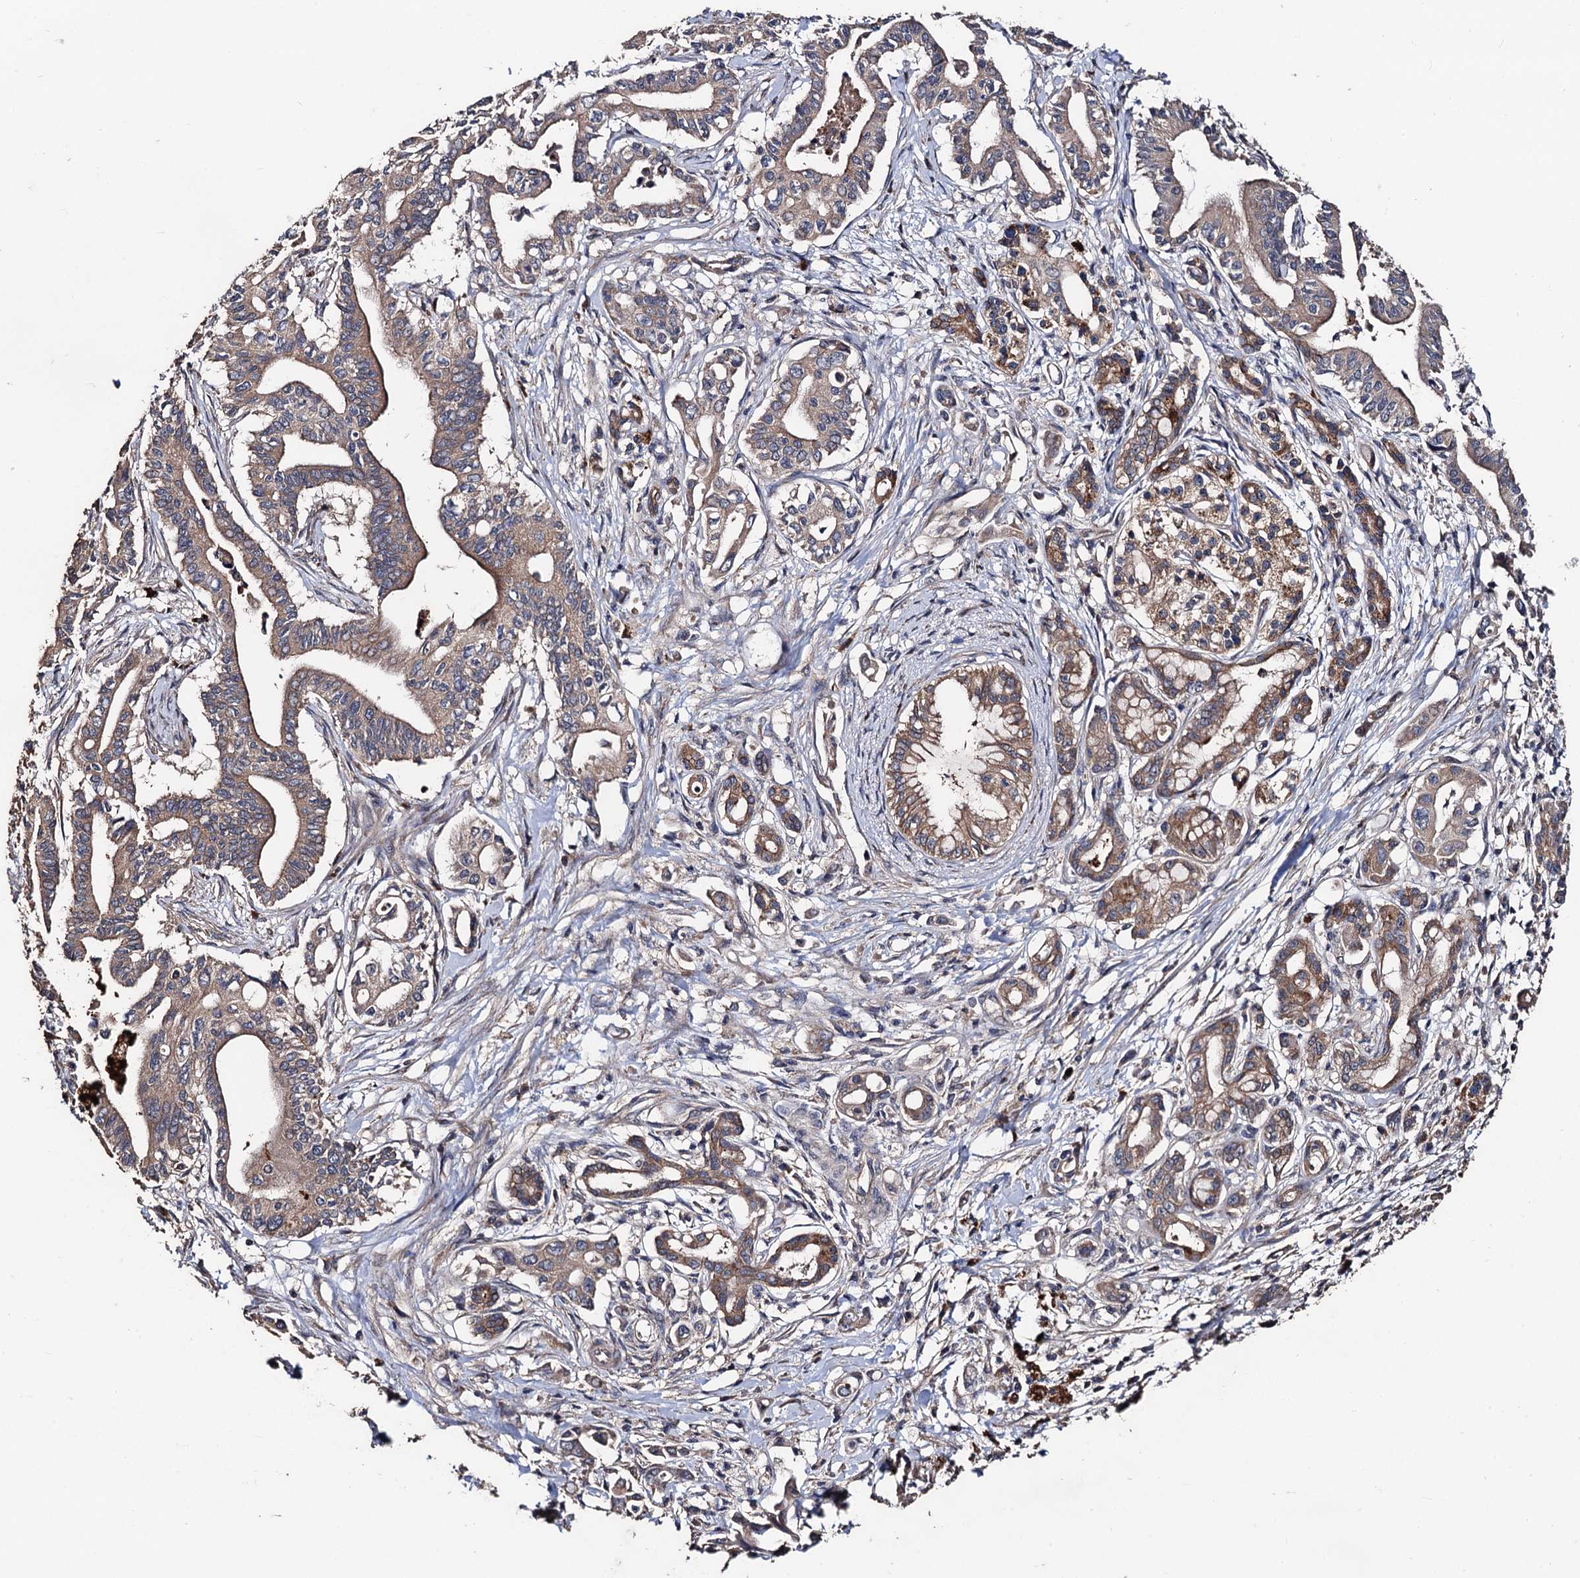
{"staining": {"intensity": "moderate", "quantity": ">75%", "location": "cytoplasmic/membranous"}, "tissue": "pancreatic cancer", "cell_type": "Tumor cells", "image_type": "cancer", "snomed": [{"axis": "morphology", "description": "Adenocarcinoma, NOS"}, {"axis": "topography", "description": "Pancreas"}], "caption": "Immunohistochemistry (IHC) micrograph of neoplastic tissue: adenocarcinoma (pancreatic) stained using immunohistochemistry demonstrates medium levels of moderate protein expression localized specifically in the cytoplasmic/membranous of tumor cells, appearing as a cytoplasmic/membranous brown color.", "gene": "PPTC7", "patient": {"sex": "female", "age": 77}}